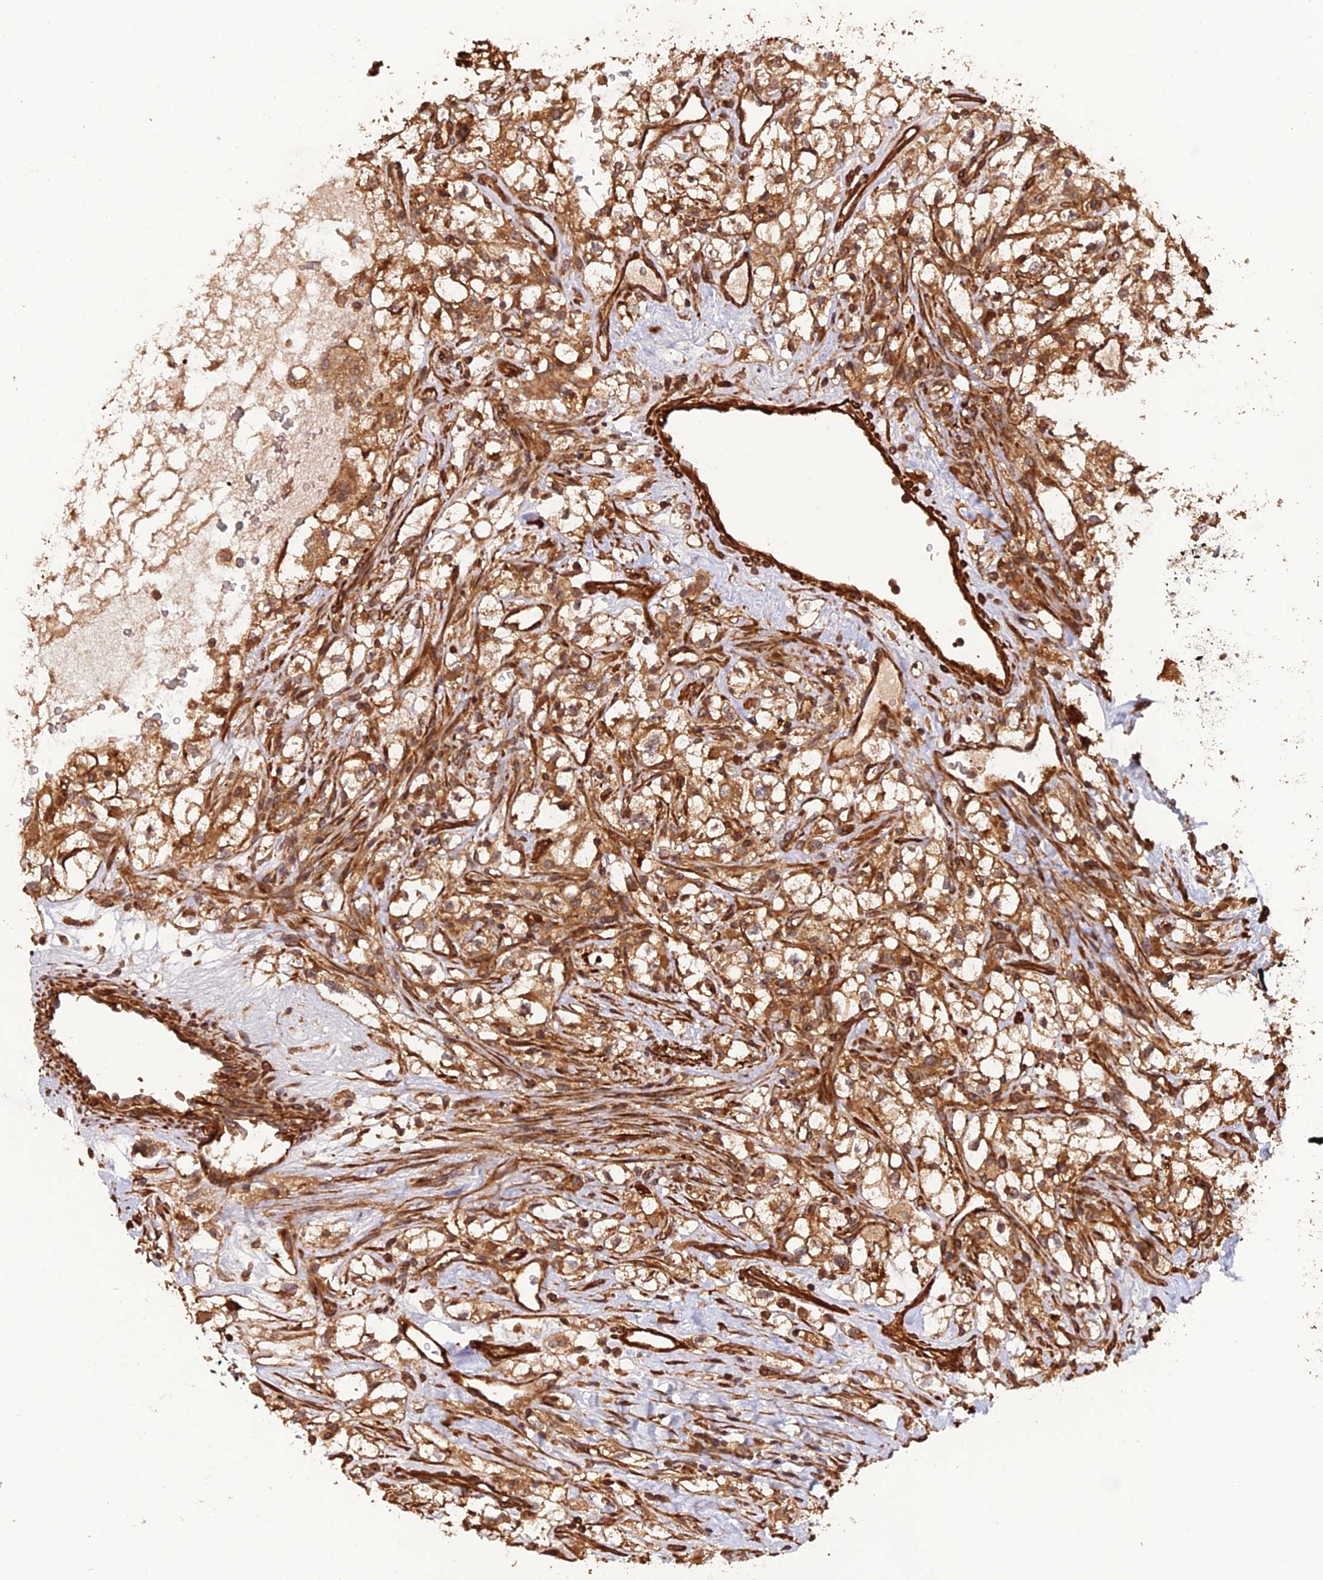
{"staining": {"intensity": "moderate", "quantity": ">75%", "location": "cytoplasmic/membranous"}, "tissue": "renal cancer", "cell_type": "Tumor cells", "image_type": "cancer", "snomed": [{"axis": "morphology", "description": "Adenocarcinoma, NOS"}, {"axis": "topography", "description": "Kidney"}], "caption": "Tumor cells show moderate cytoplasmic/membranous expression in about >75% of cells in renal cancer. (DAB IHC, brown staining for protein, blue staining for nuclei).", "gene": "CREBL2", "patient": {"sex": "male", "age": 59}}